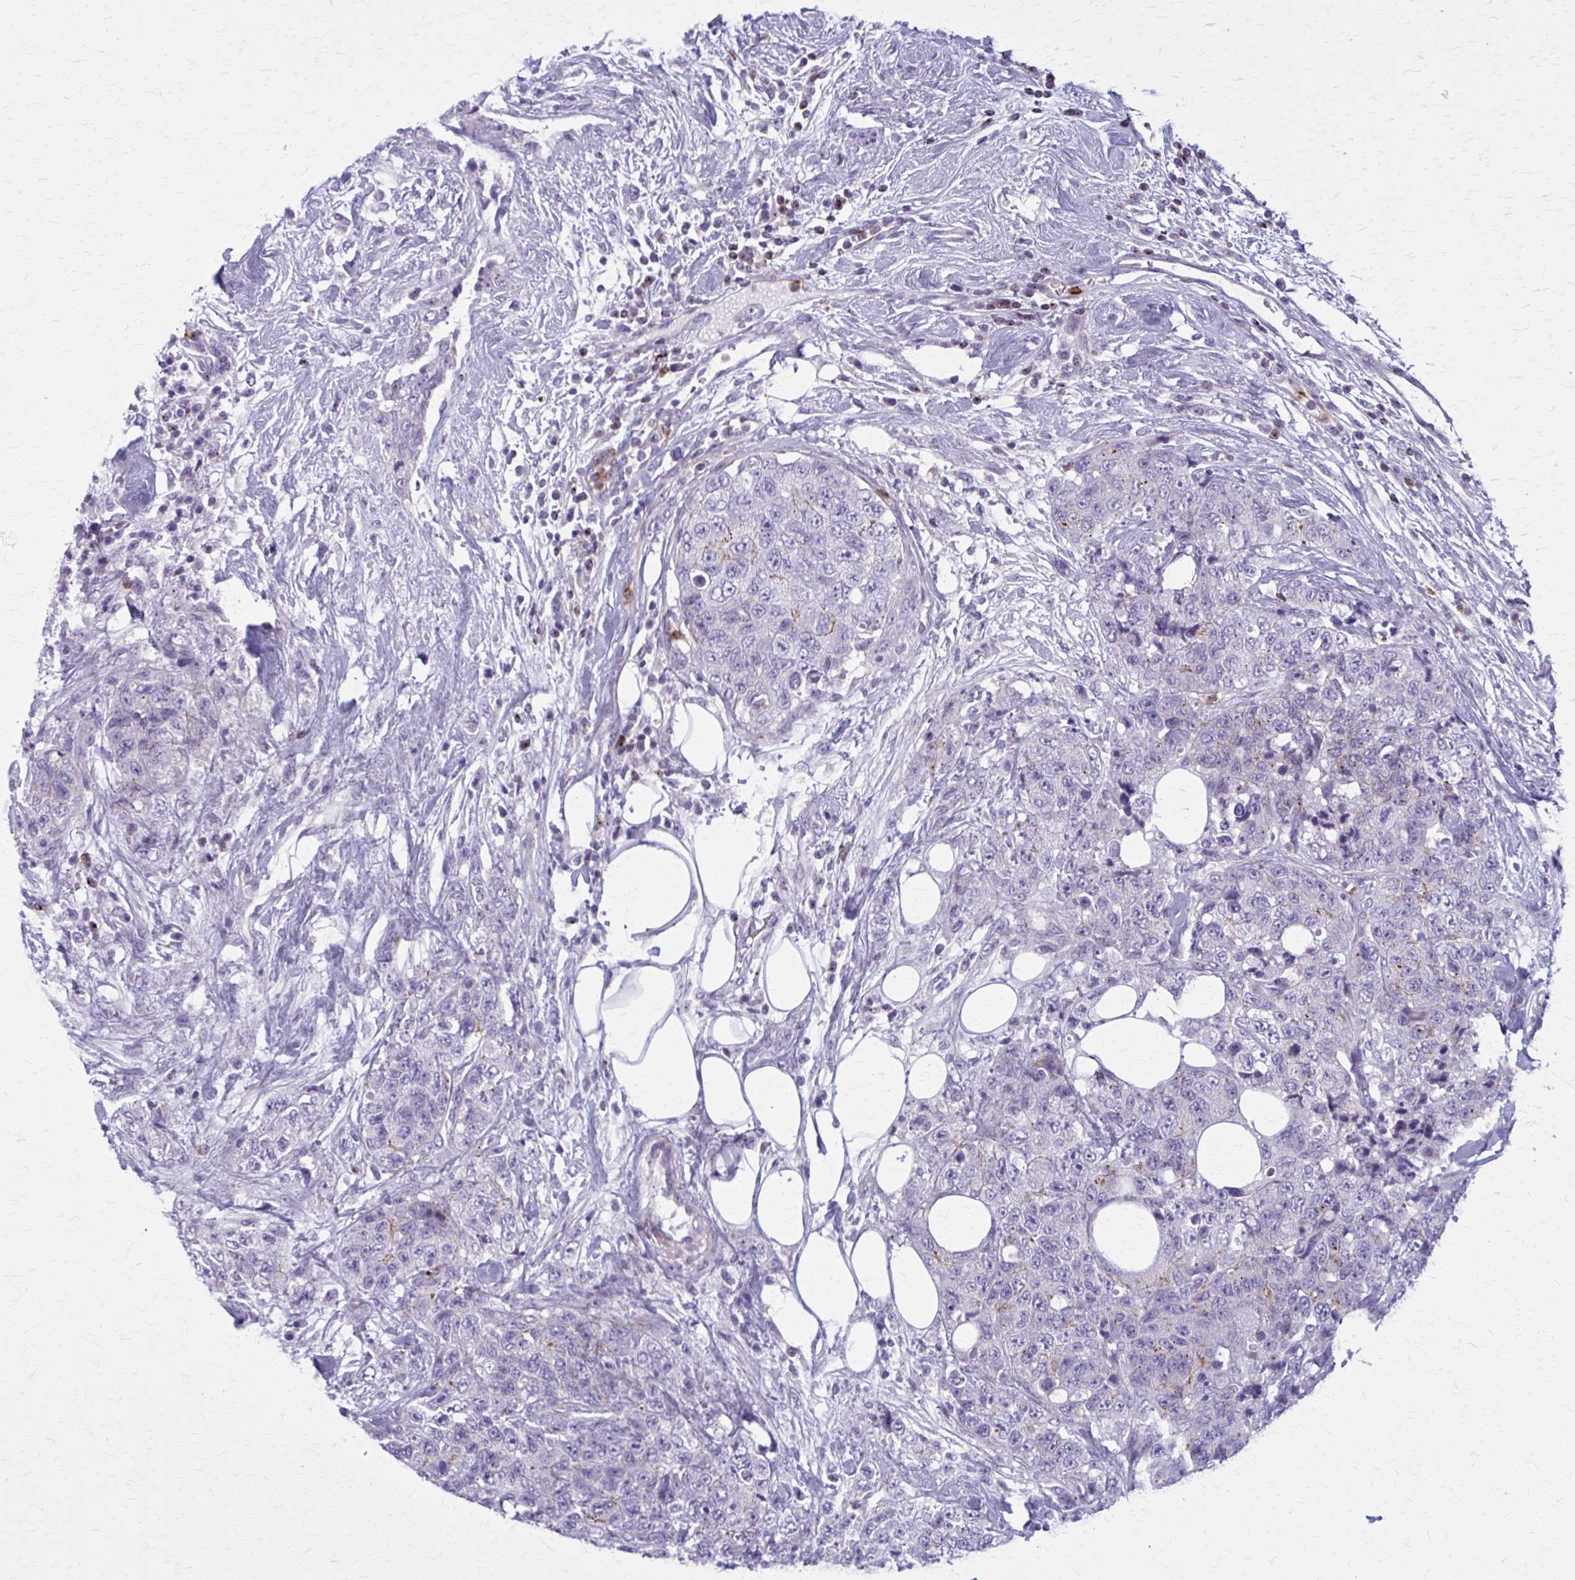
{"staining": {"intensity": "negative", "quantity": "none", "location": "none"}, "tissue": "urothelial cancer", "cell_type": "Tumor cells", "image_type": "cancer", "snomed": [{"axis": "morphology", "description": "Urothelial carcinoma, High grade"}, {"axis": "topography", "description": "Urinary bladder"}], "caption": "Image shows no protein positivity in tumor cells of urothelial cancer tissue.", "gene": "PEDS1", "patient": {"sex": "female", "age": 78}}